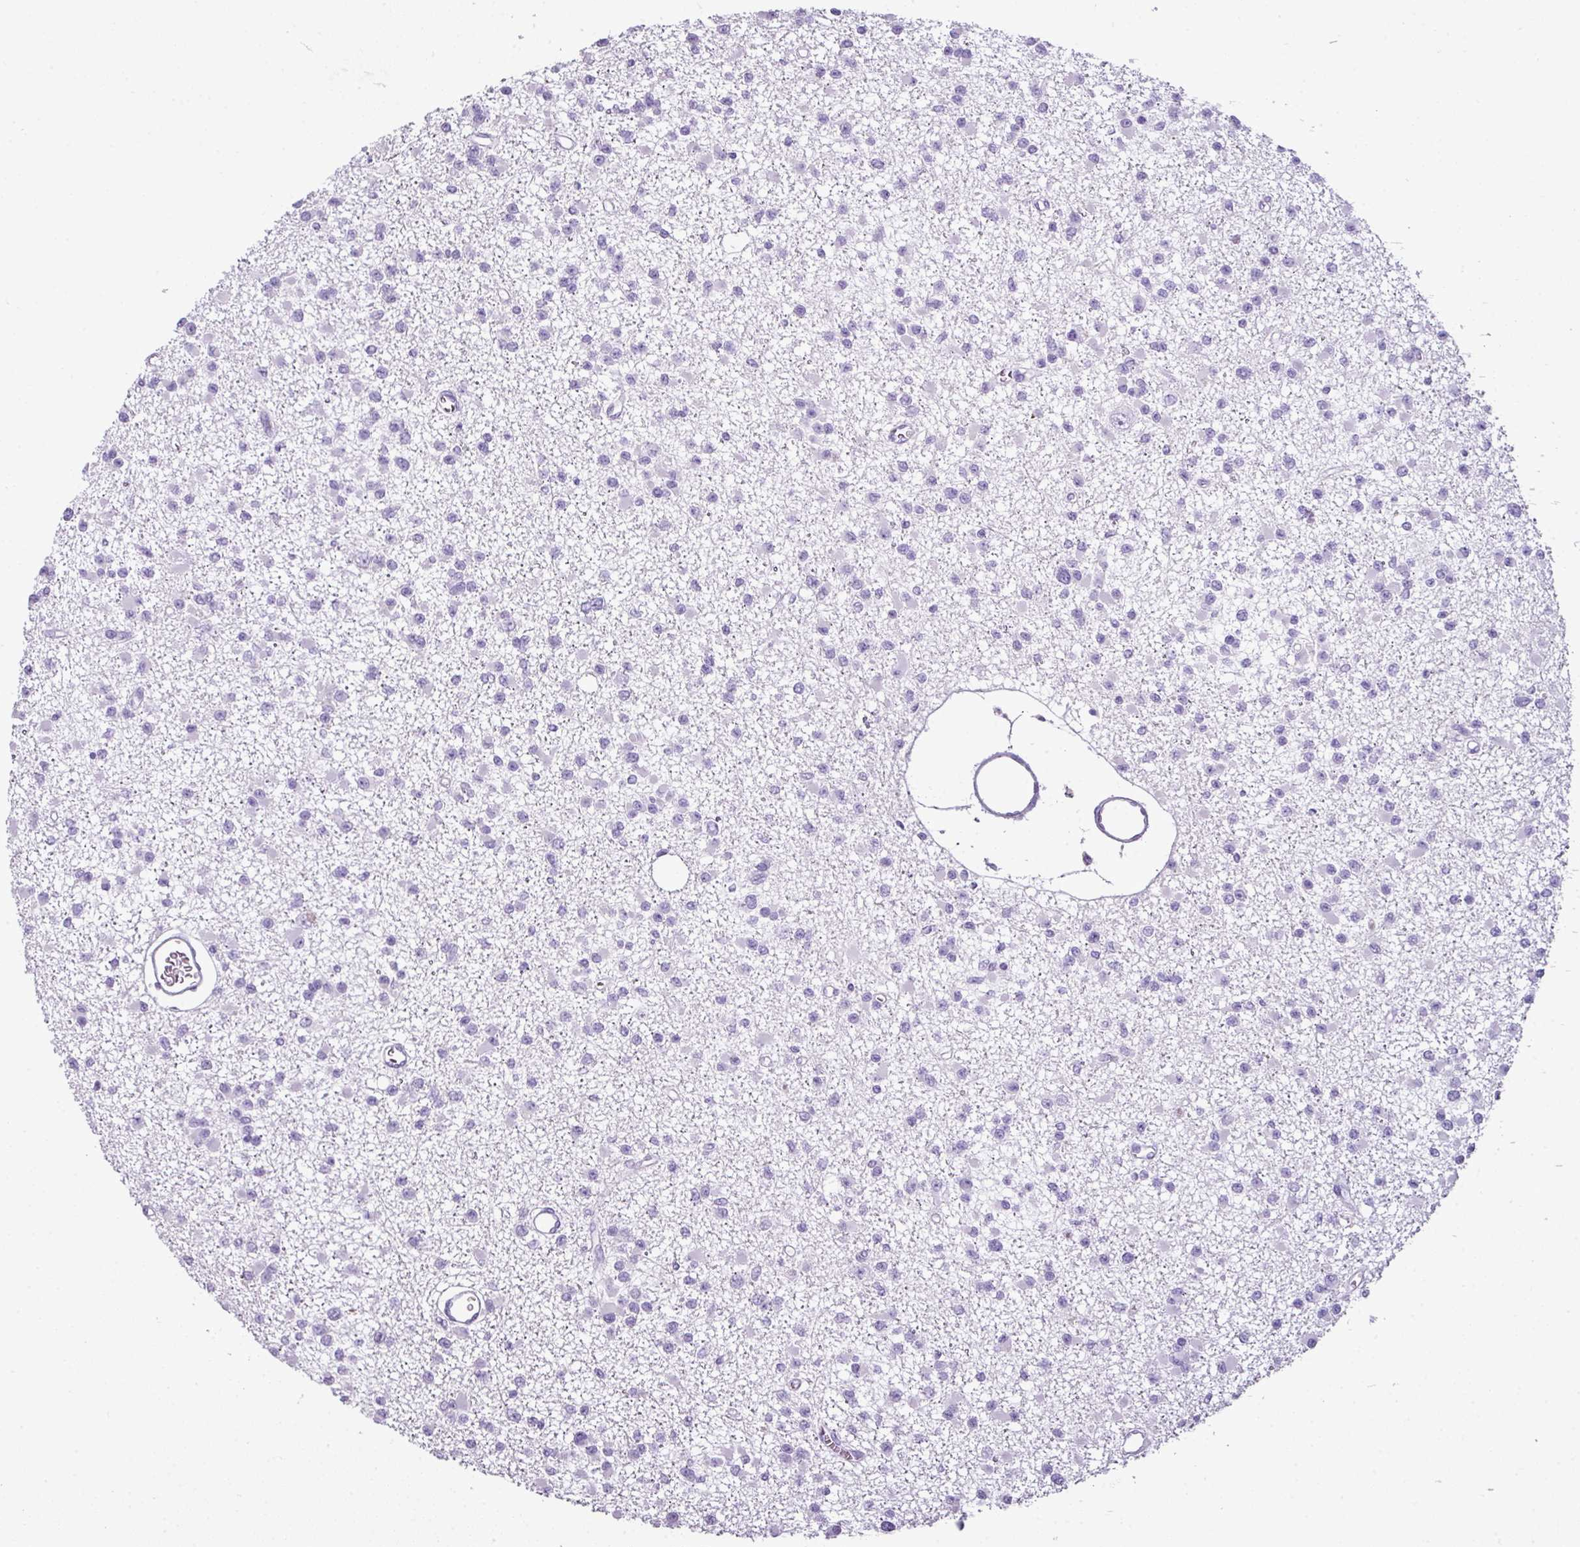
{"staining": {"intensity": "negative", "quantity": "none", "location": "none"}, "tissue": "glioma", "cell_type": "Tumor cells", "image_type": "cancer", "snomed": [{"axis": "morphology", "description": "Glioma, malignant, Low grade"}, {"axis": "topography", "description": "Brain"}], "caption": "The IHC image has no significant expression in tumor cells of low-grade glioma (malignant) tissue.", "gene": "CTSG", "patient": {"sex": "female", "age": 22}}